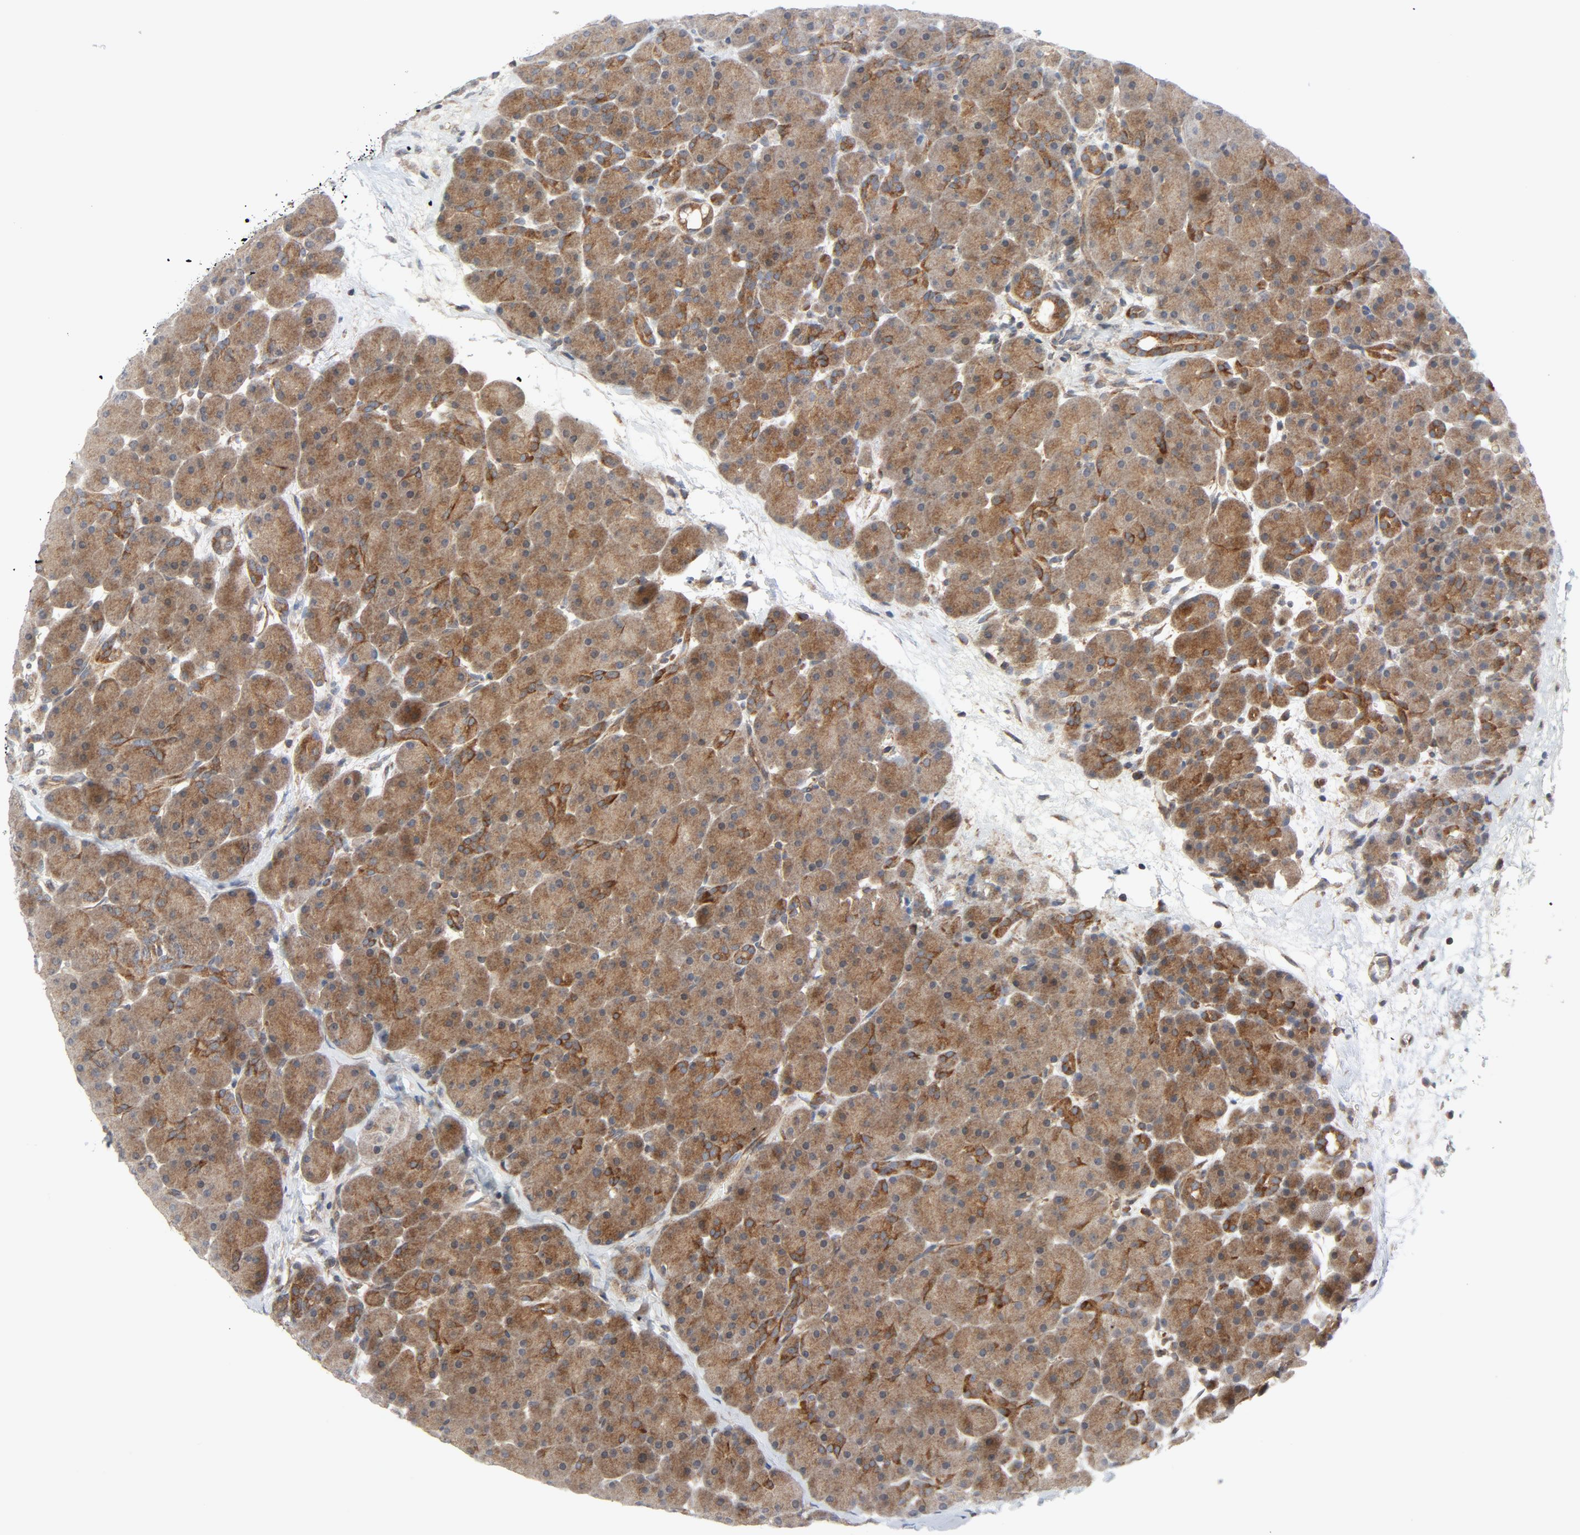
{"staining": {"intensity": "moderate", "quantity": ">75%", "location": "cytoplasmic/membranous"}, "tissue": "pancreas", "cell_type": "Exocrine glandular cells", "image_type": "normal", "snomed": [{"axis": "morphology", "description": "Normal tissue, NOS"}, {"axis": "topography", "description": "Pancreas"}], "caption": "Normal pancreas was stained to show a protein in brown. There is medium levels of moderate cytoplasmic/membranous positivity in approximately >75% of exocrine glandular cells. The staining was performed using DAB (3,3'-diaminobenzidine), with brown indicating positive protein expression. Nuclei are stained blue with hematoxylin.", "gene": "TSG101", "patient": {"sex": "male", "age": 66}}